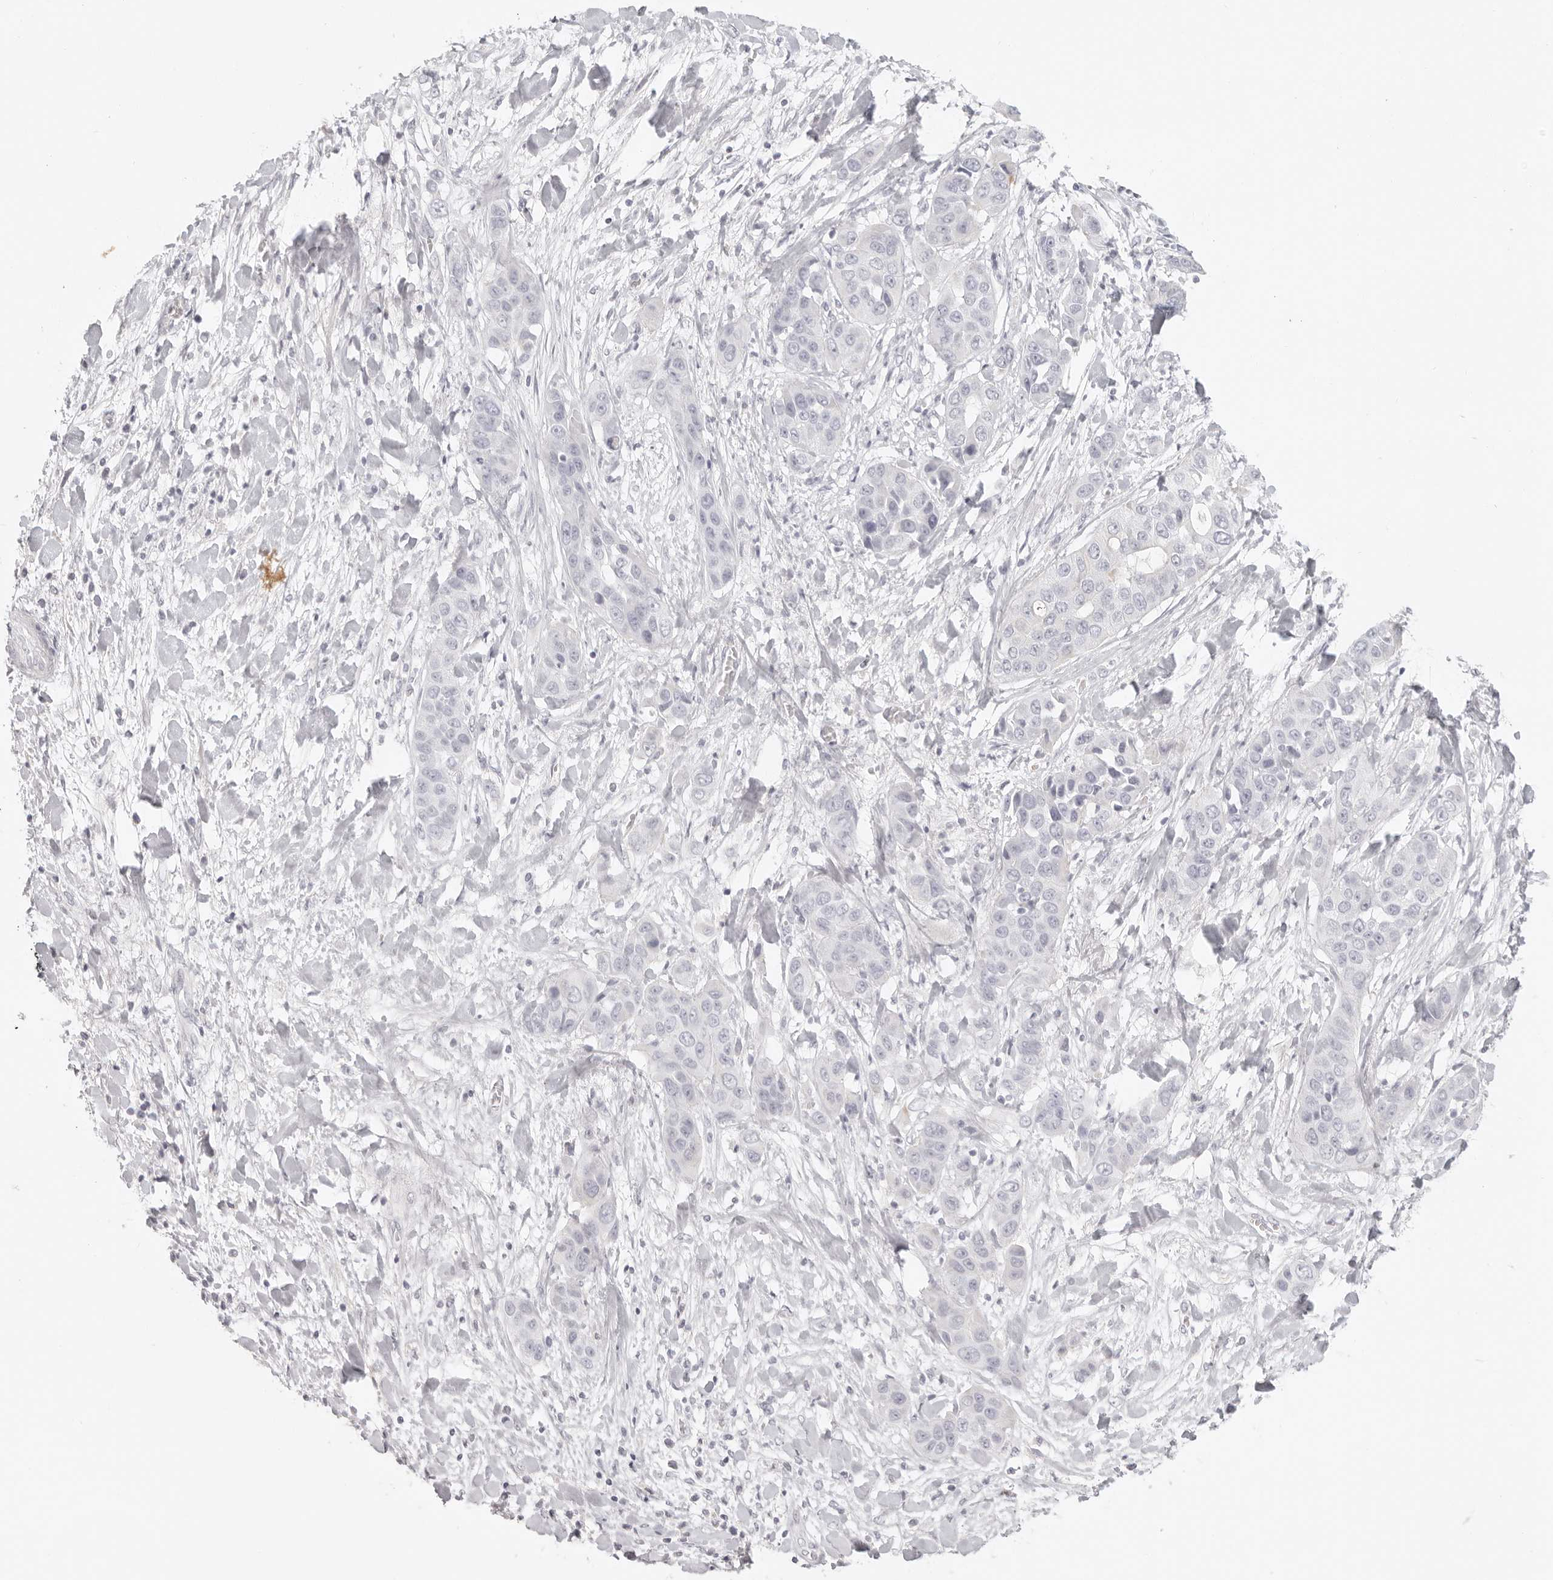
{"staining": {"intensity": "negative", "quantity": "none", "location": "none"}, "tissue": "liver cancer", "cell_type": "Tumor cells", "image_type": "cancer", "snomed": [{"axis": "morphology", "description": "Cholangiocarcinoma"}, {"axis": "topography", "description": "Liver"}], "caption": "A high-resolution histopathology image shows immunohistochemistry (IHC) staining of cholangiocarcinoma (liver), which demonstrates no significant expression in tumor cells.", "gene": "RXFP1", "patient": {"sex": "female", "age": 52}}